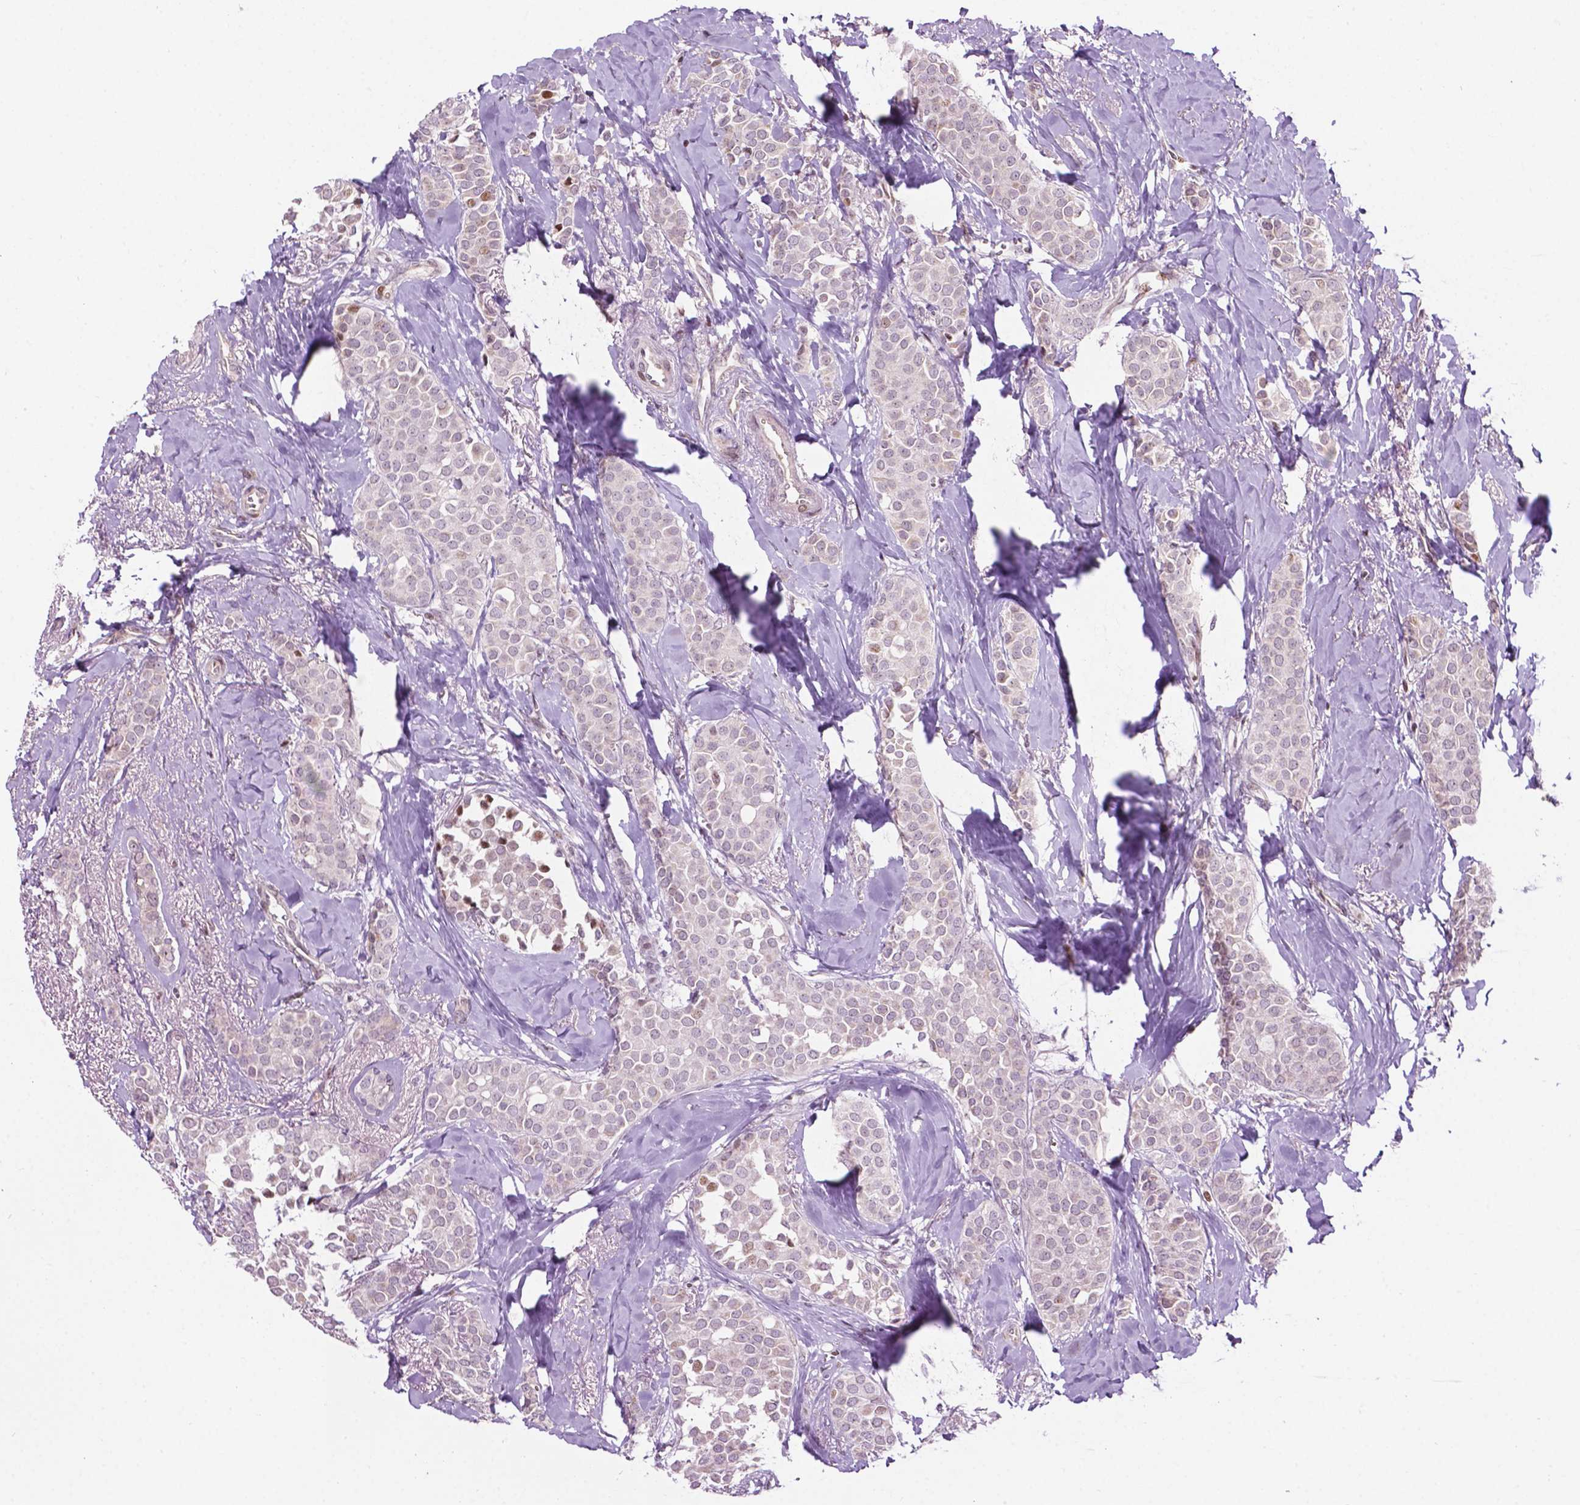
{"staining": {"intensity": "negative", "quantity": "none", "location": "none"}, "tissue": "breast cancer", "cell_type": "Tumor cells", "image_type": "cancer", "snomed": [{"axis": "morphology", "description": "Duct carcinoma"}, {"axis": "topography", "description": "Breast"}], "caption": "The IHC histopathology image has no significant positivity in tumor cells of intraductal carcinoma (breast) tissue.", "gene": "PTPN18", "patient": {"sex": "female", "age": 79}}